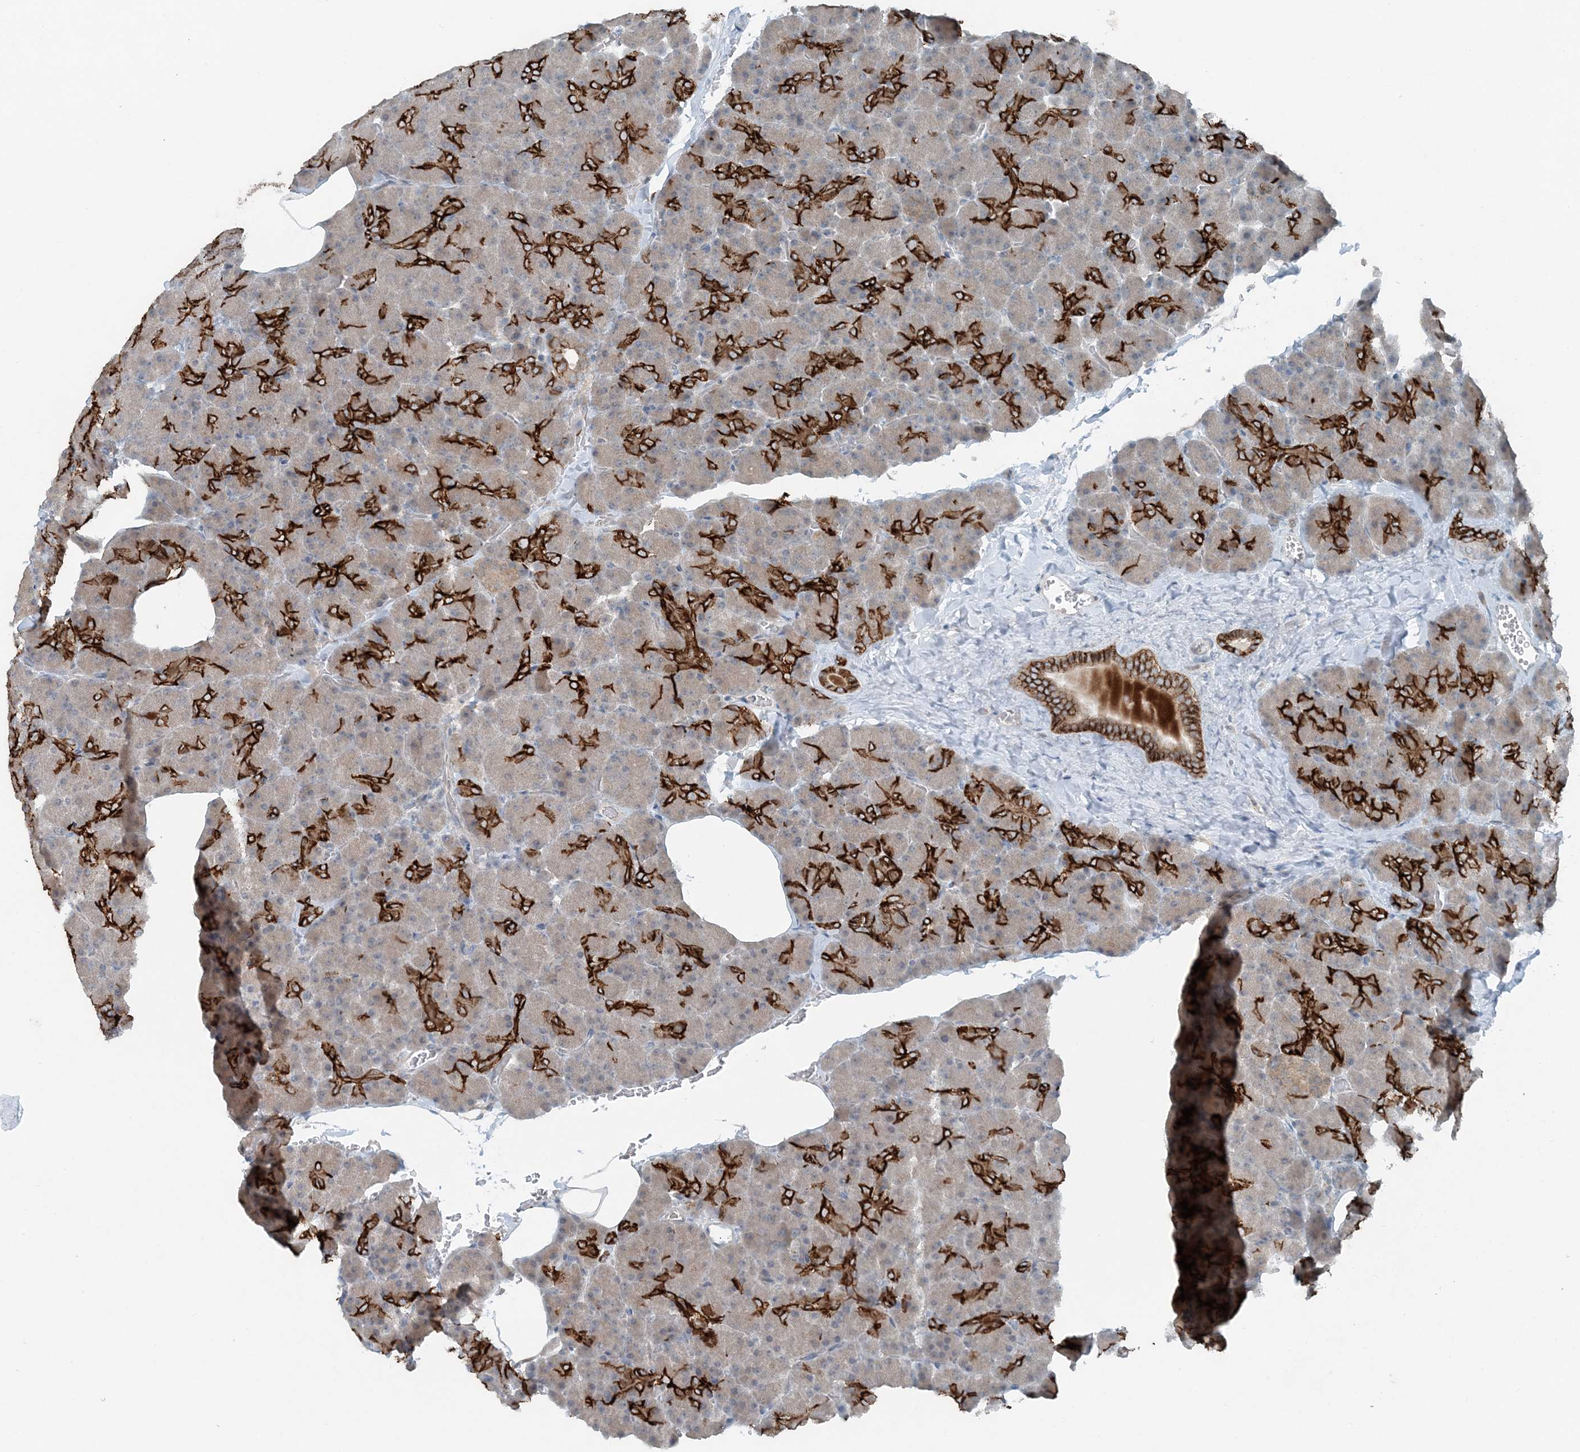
{"staining": {"intensity": "strong", "quantity": "25%-75%", "location": "cytoplasmic/membranous"}, "tissue": "pancreas", "cell_type": "Exocrine glandular cells", "image_type": "normal", "snomed": [{"axis": "morphology", "description": "Normal tissue, NOS"}, {"axis": "morphology", "description": "Carcinoid, malignant, NOS"}, {"axis": "topography", "description": "Pancreas"}], "caption": "Brown immunohistochemical staining in benign human pancreas displays strong cytoplasmic/membranous expression in approximately 25%-75% of exocrine glandular cells. (brown staining indicates protein expression, while blue staining denotes nuclei).", "gene": "MITD1", "patient": {"sex": "female", "age": 35}}